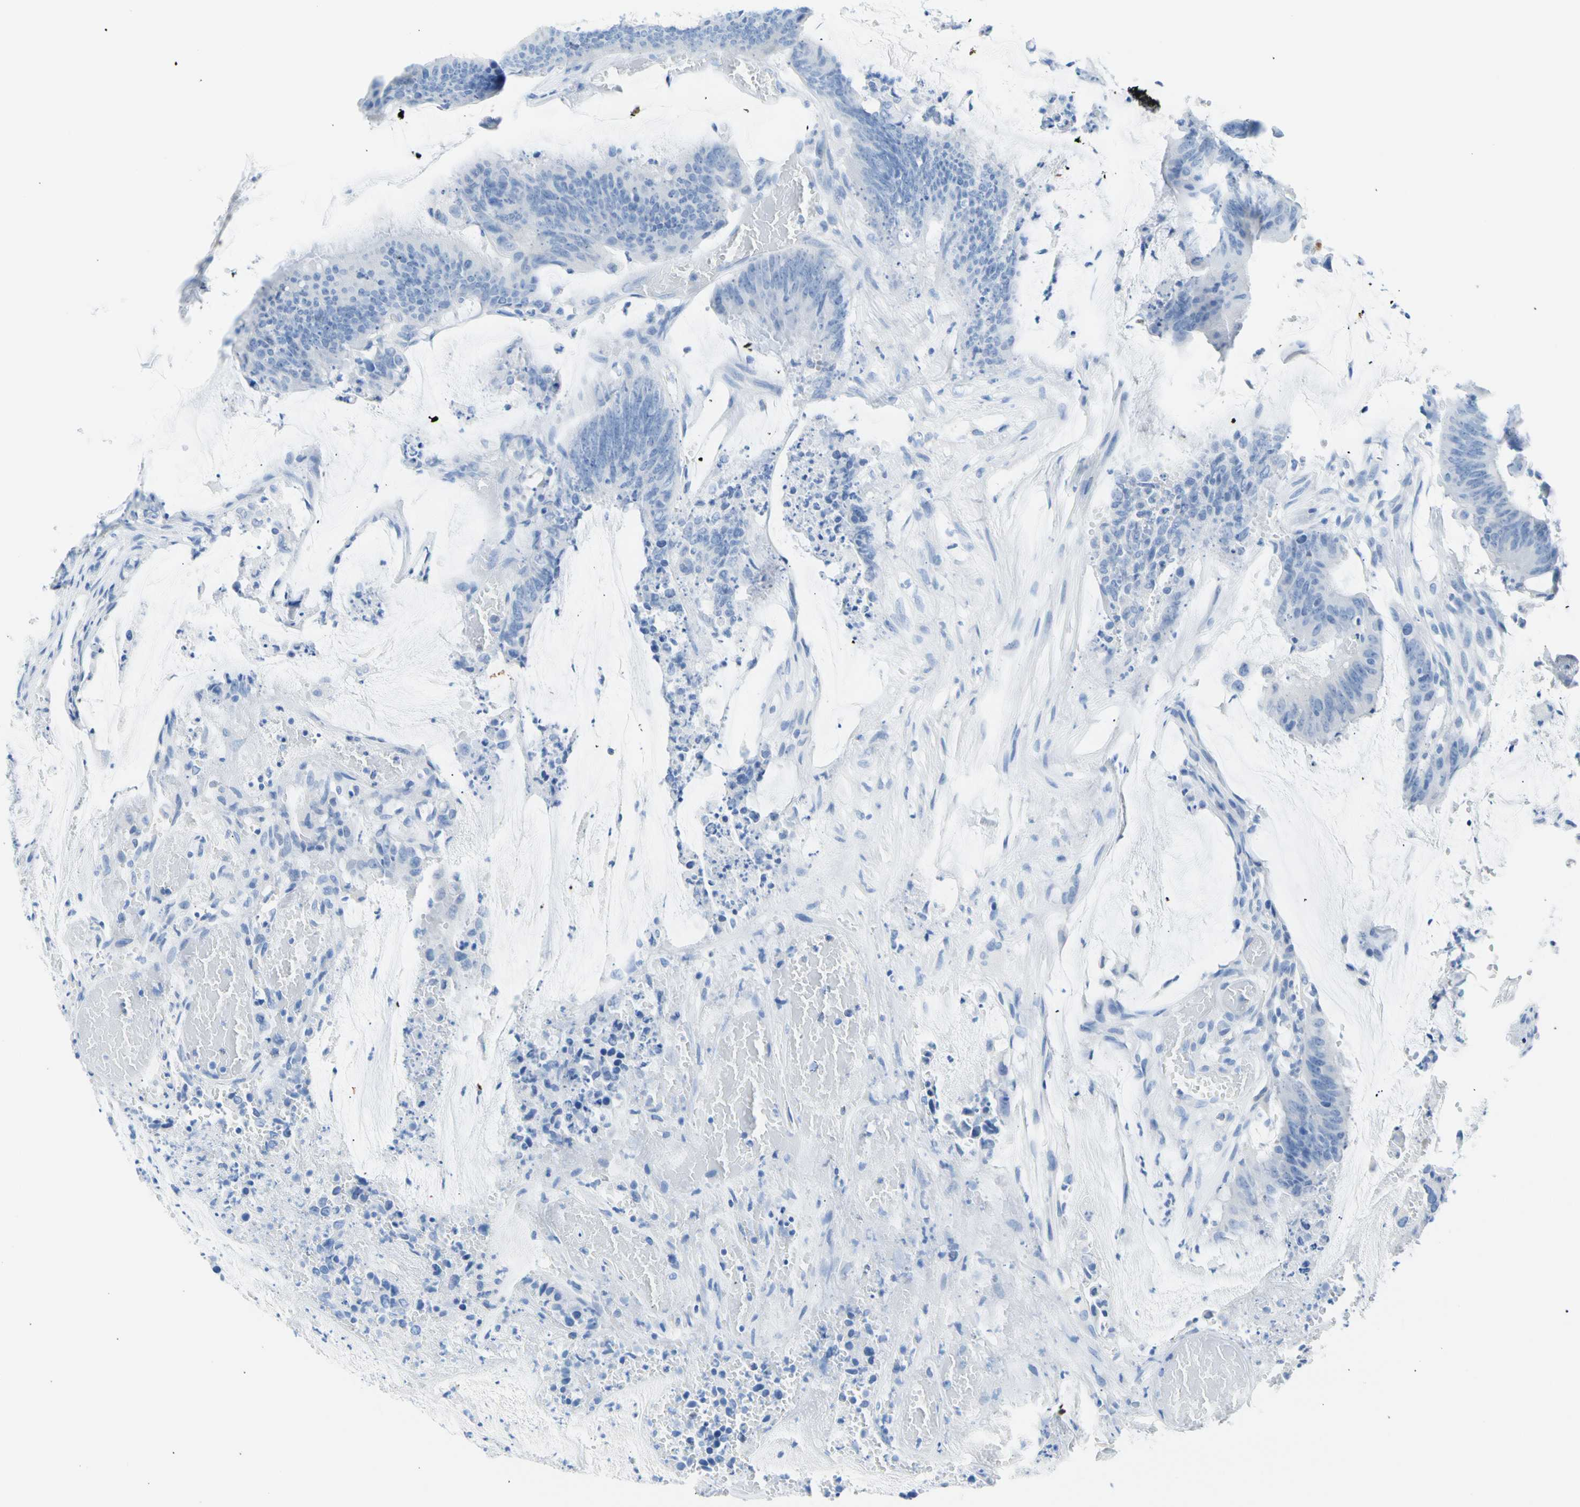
{"staining": {"intensity": "negative", "quantity": "none", "location": "none"}, "tissue": "colorectal cancer", "cell_type": "Tumor cells", "image_type": "cancer", "snomed": [{"axis": "morphology", "description": "Adenocarcinoma, NOS"}, {"axis": "topography", "description": "Rectum"}], "caption": "DAB immunohistochemical staining of adenocarcinoma (colorectal) shows no significant positivity in tumor cells.", "gene": "CEL", "patient": {"sex": "female", "age": 66}}